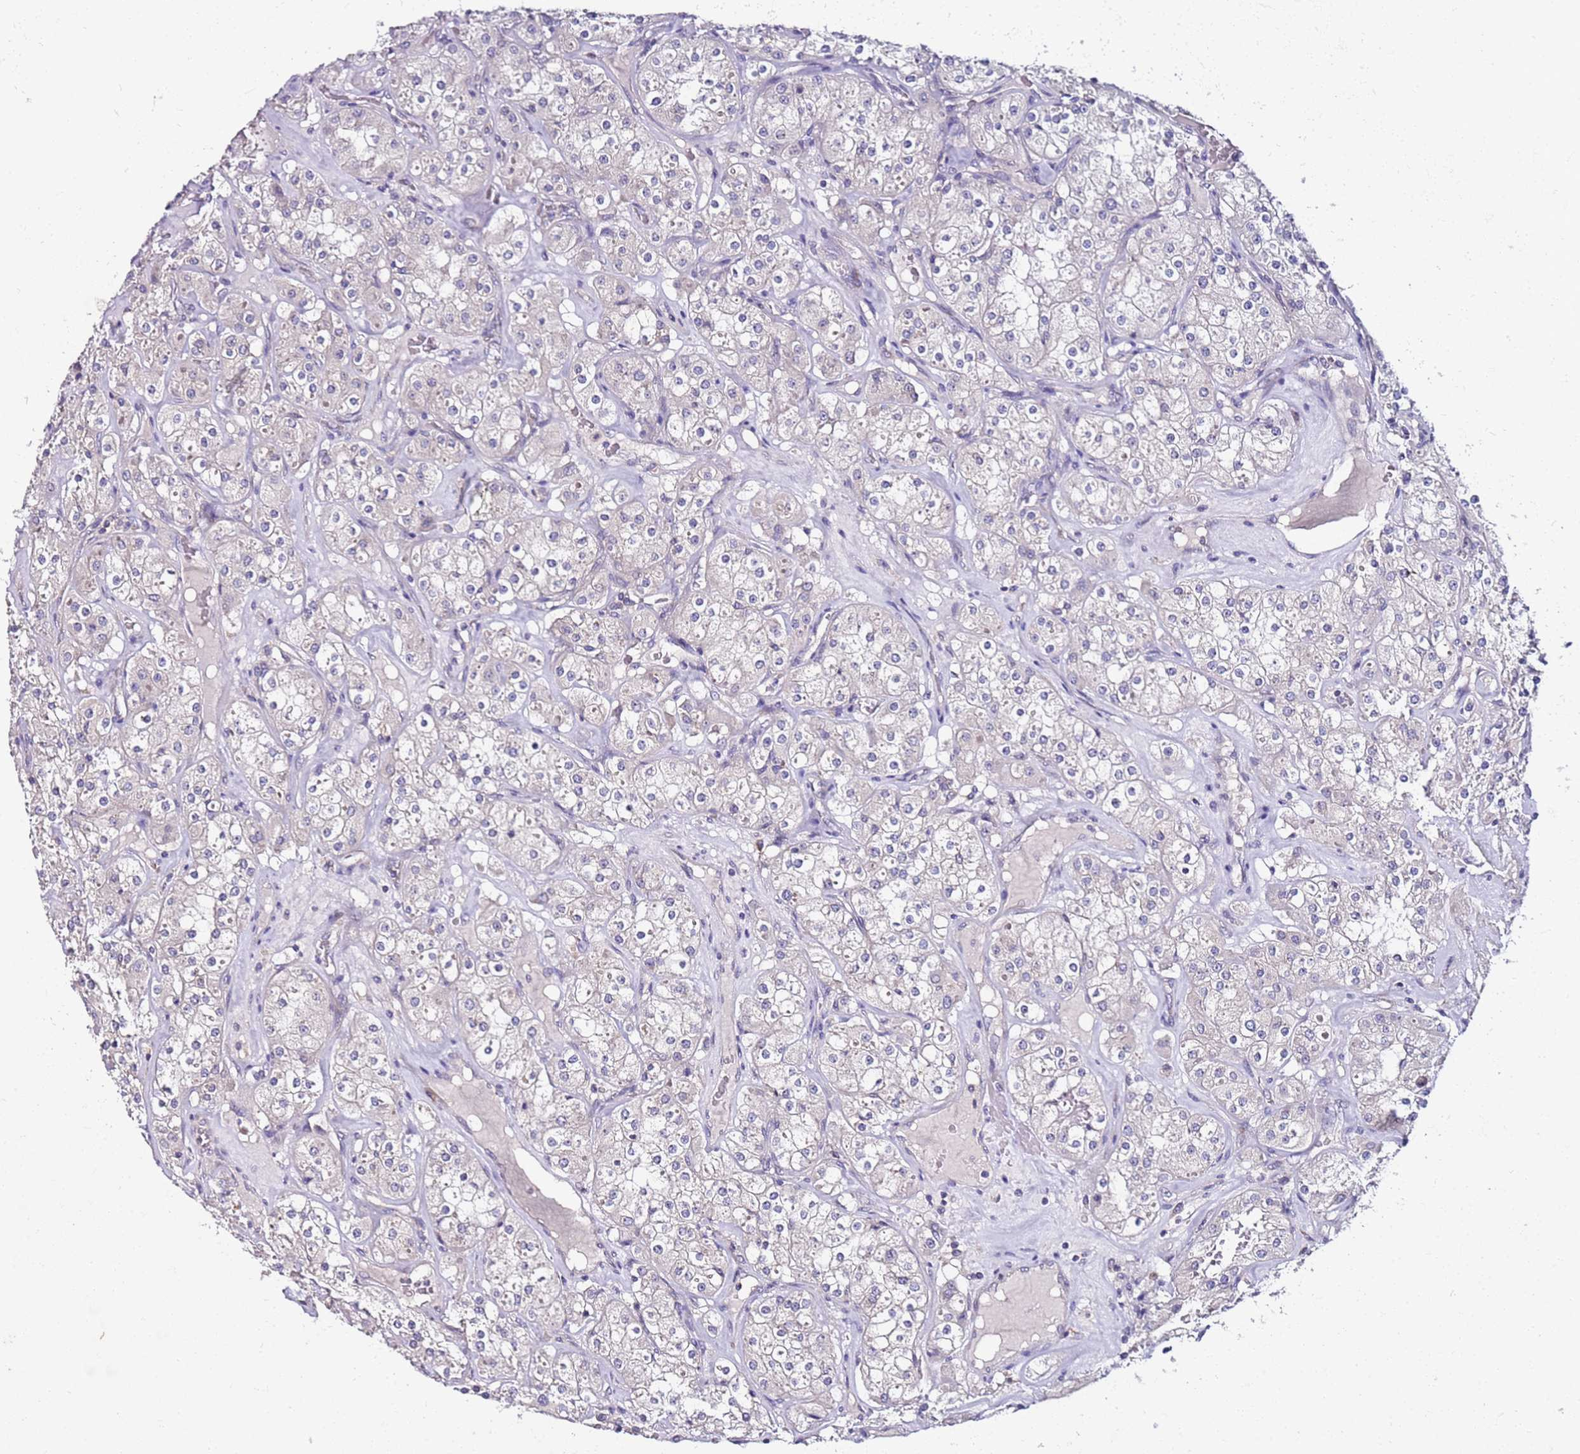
{"staining": {"intensity": "negative", "quantity": "none", "location": "none"}, "tissue": "renal cancer", "cell_type": "Tumor cells", "image_type": "cancer", "snomed": [{"axis": "morphology", "description": "Adenocarcinoma, NOS"}, {"axis": "topography", "description": "Kidney"}], "caption": "This histopathology image is of renal adenocarcinoma stained with IHC to label a protein in brown with the nuclei are counter-stained blue. There is no expression in tumor cells. (Immunohistochemistry (ihc), brightfield microscopy, high magnification).", "gene": "SRRM5", "patient": {"sex": "male", "age": 77}}